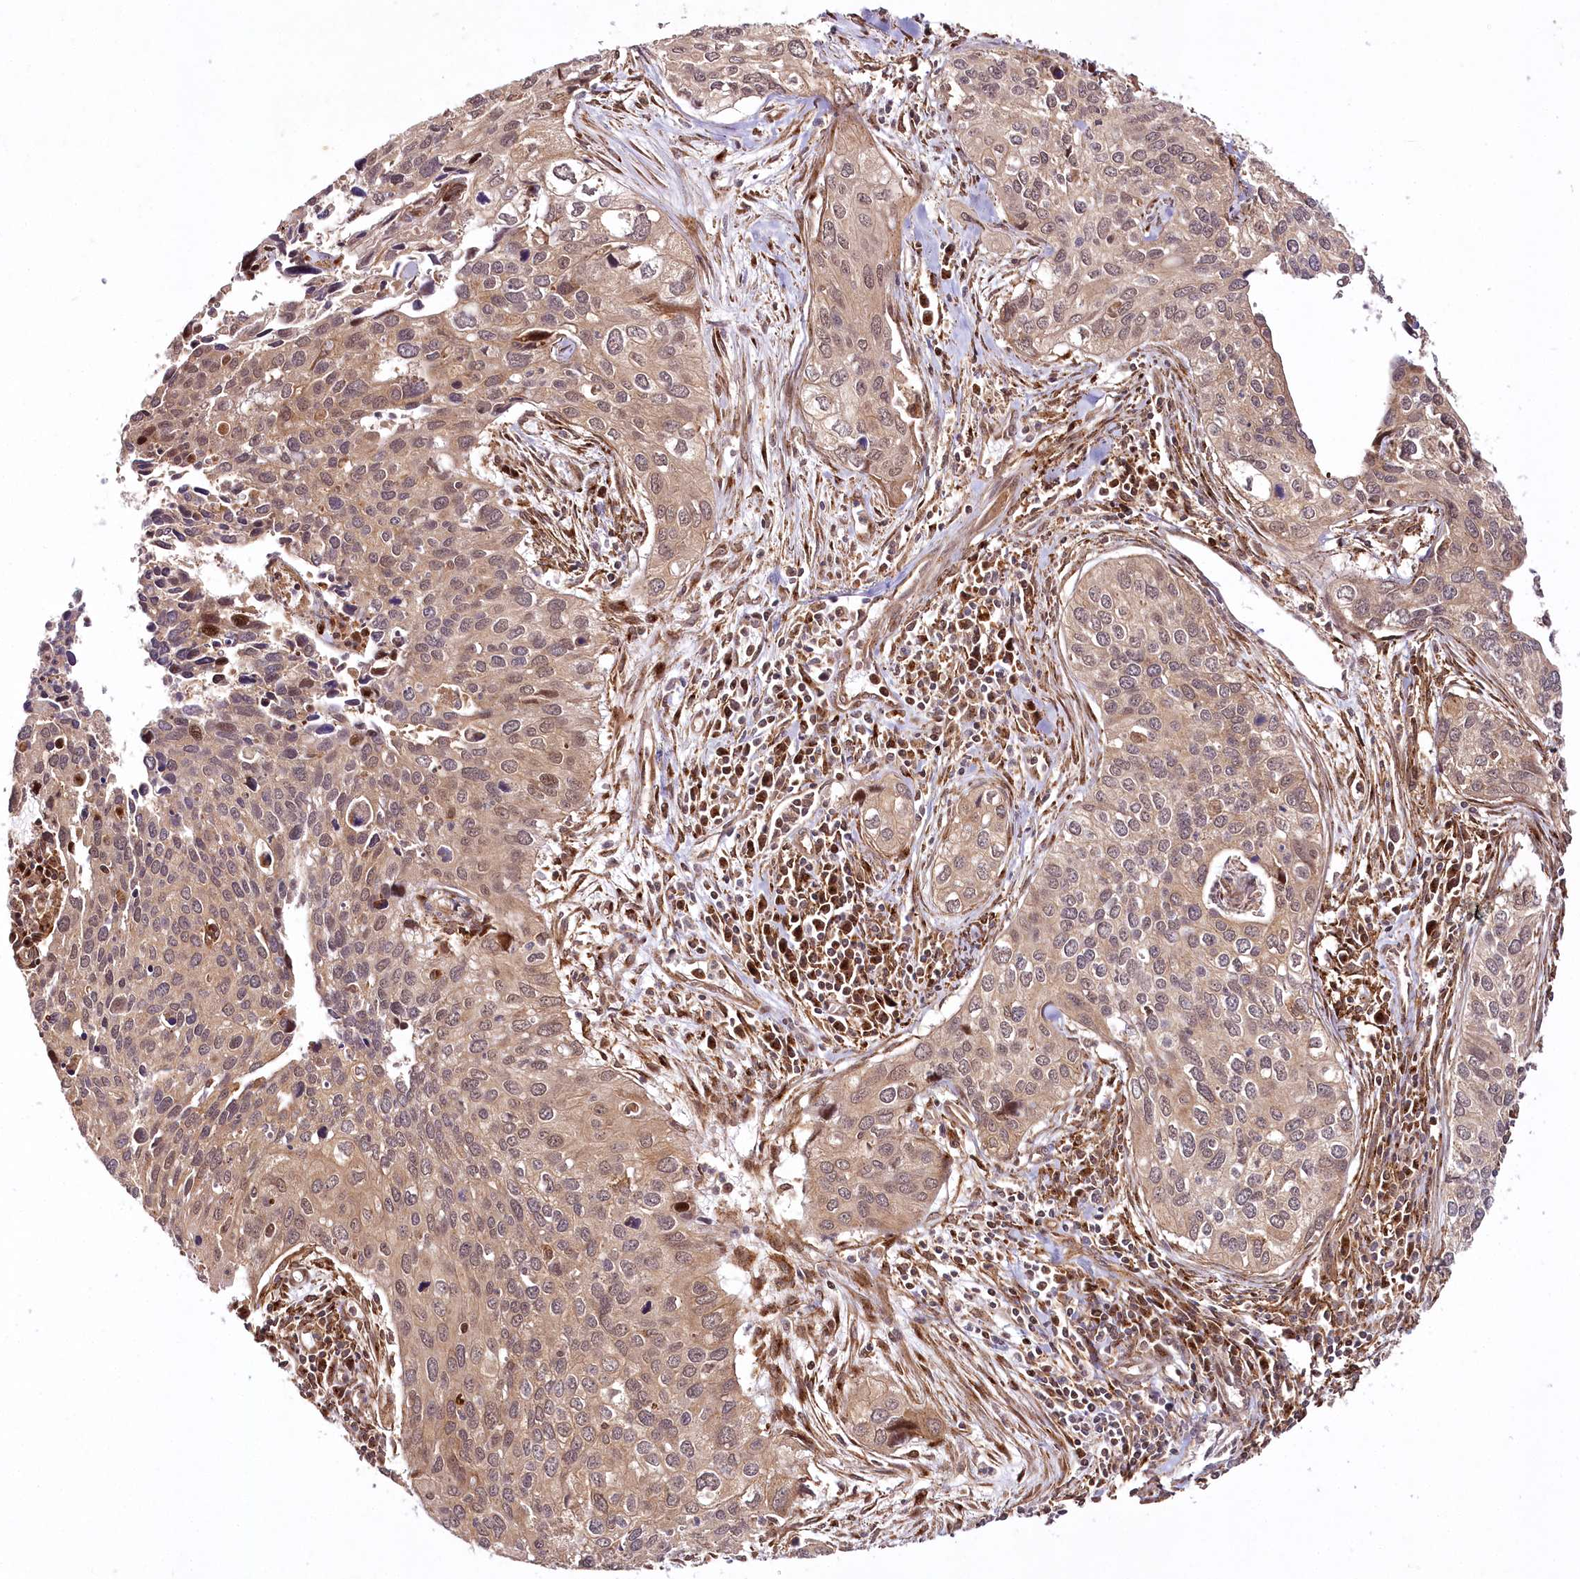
{"staining": {"intensity": "weak", "quantity": ">75%", "location": "cytoplasmic/membranous,nuclear"}, "tissue": "cervical cancer", "cell_type": "Tumor cells", "image_type": "cancer", "snomed": [{"axis": "morphology", "description": "Squamous cell carcinoma, NOS"}, {"axis": "topography", "description": "Cervix"}], "caption": "Cervical cancer stained with DAB (3,3'-diaminobenzidine) immunohistochemistry displays low levels of weak cytoplasmic/membranous and nuclear staining in approximately >75% of tumor cells.", "gene": "COPG1", "patient": {"sex": "female", "age": 55}}